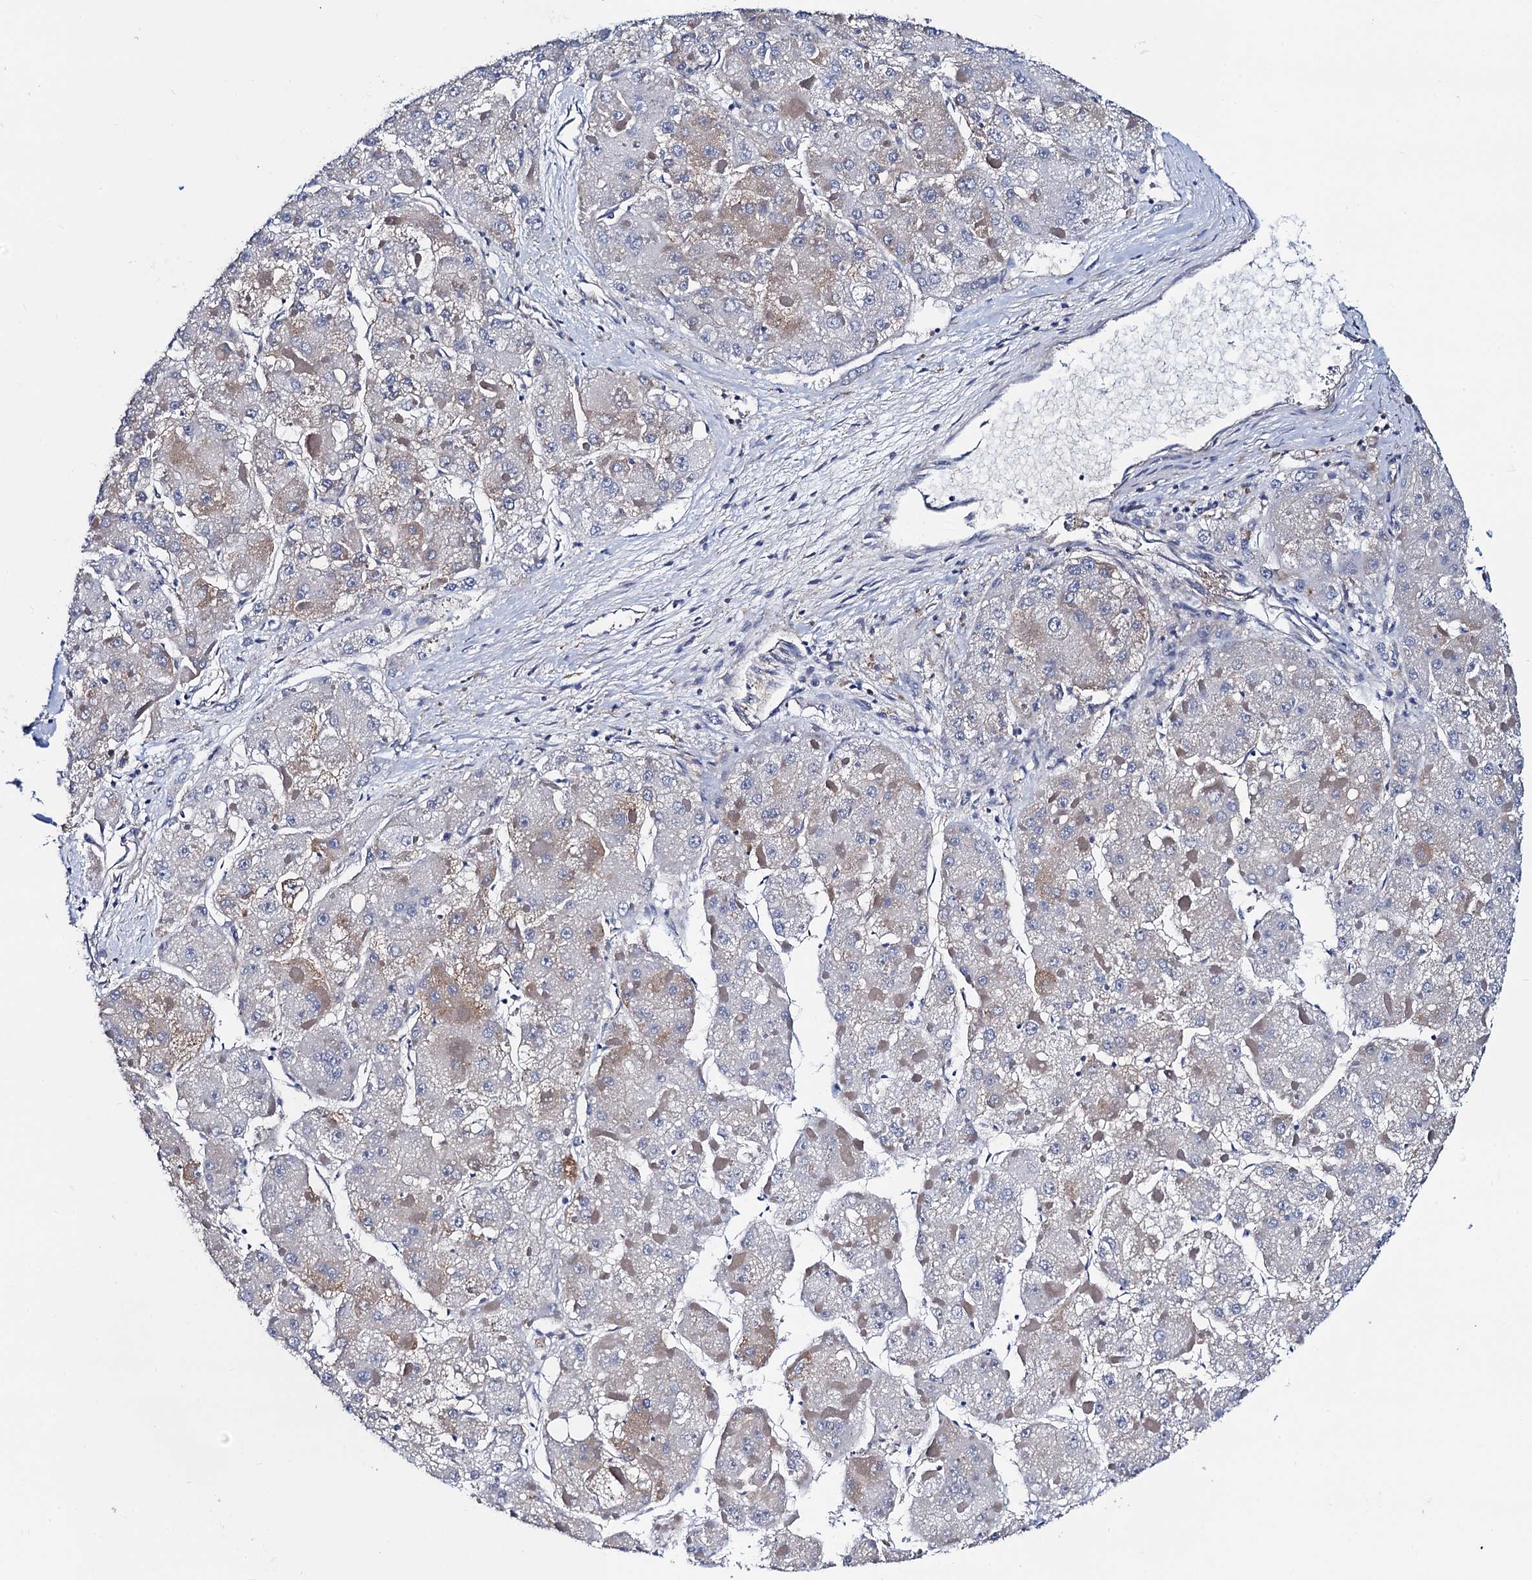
{"staining": {"intensity": "weak", "quantity": "<25%", "location": "cytoplasmic/membranous"}, "tissue": "liver cancer", "cell_type": "Tumor cells", "image_type": "cancer", "snomed": [{"axis": "morphology", "description": "Carcinoma, Hepatocellular, NOS"}, {"axis": "topography", "description": "Liver"}], "caption": "DAB immunohistochemical staining of liver cancer displays no significant staining in tumor cells. (DAB immunohistochemistry, high magnification).", "gene": "PGLS", "patient": {"sex": "female", "age": 73}}